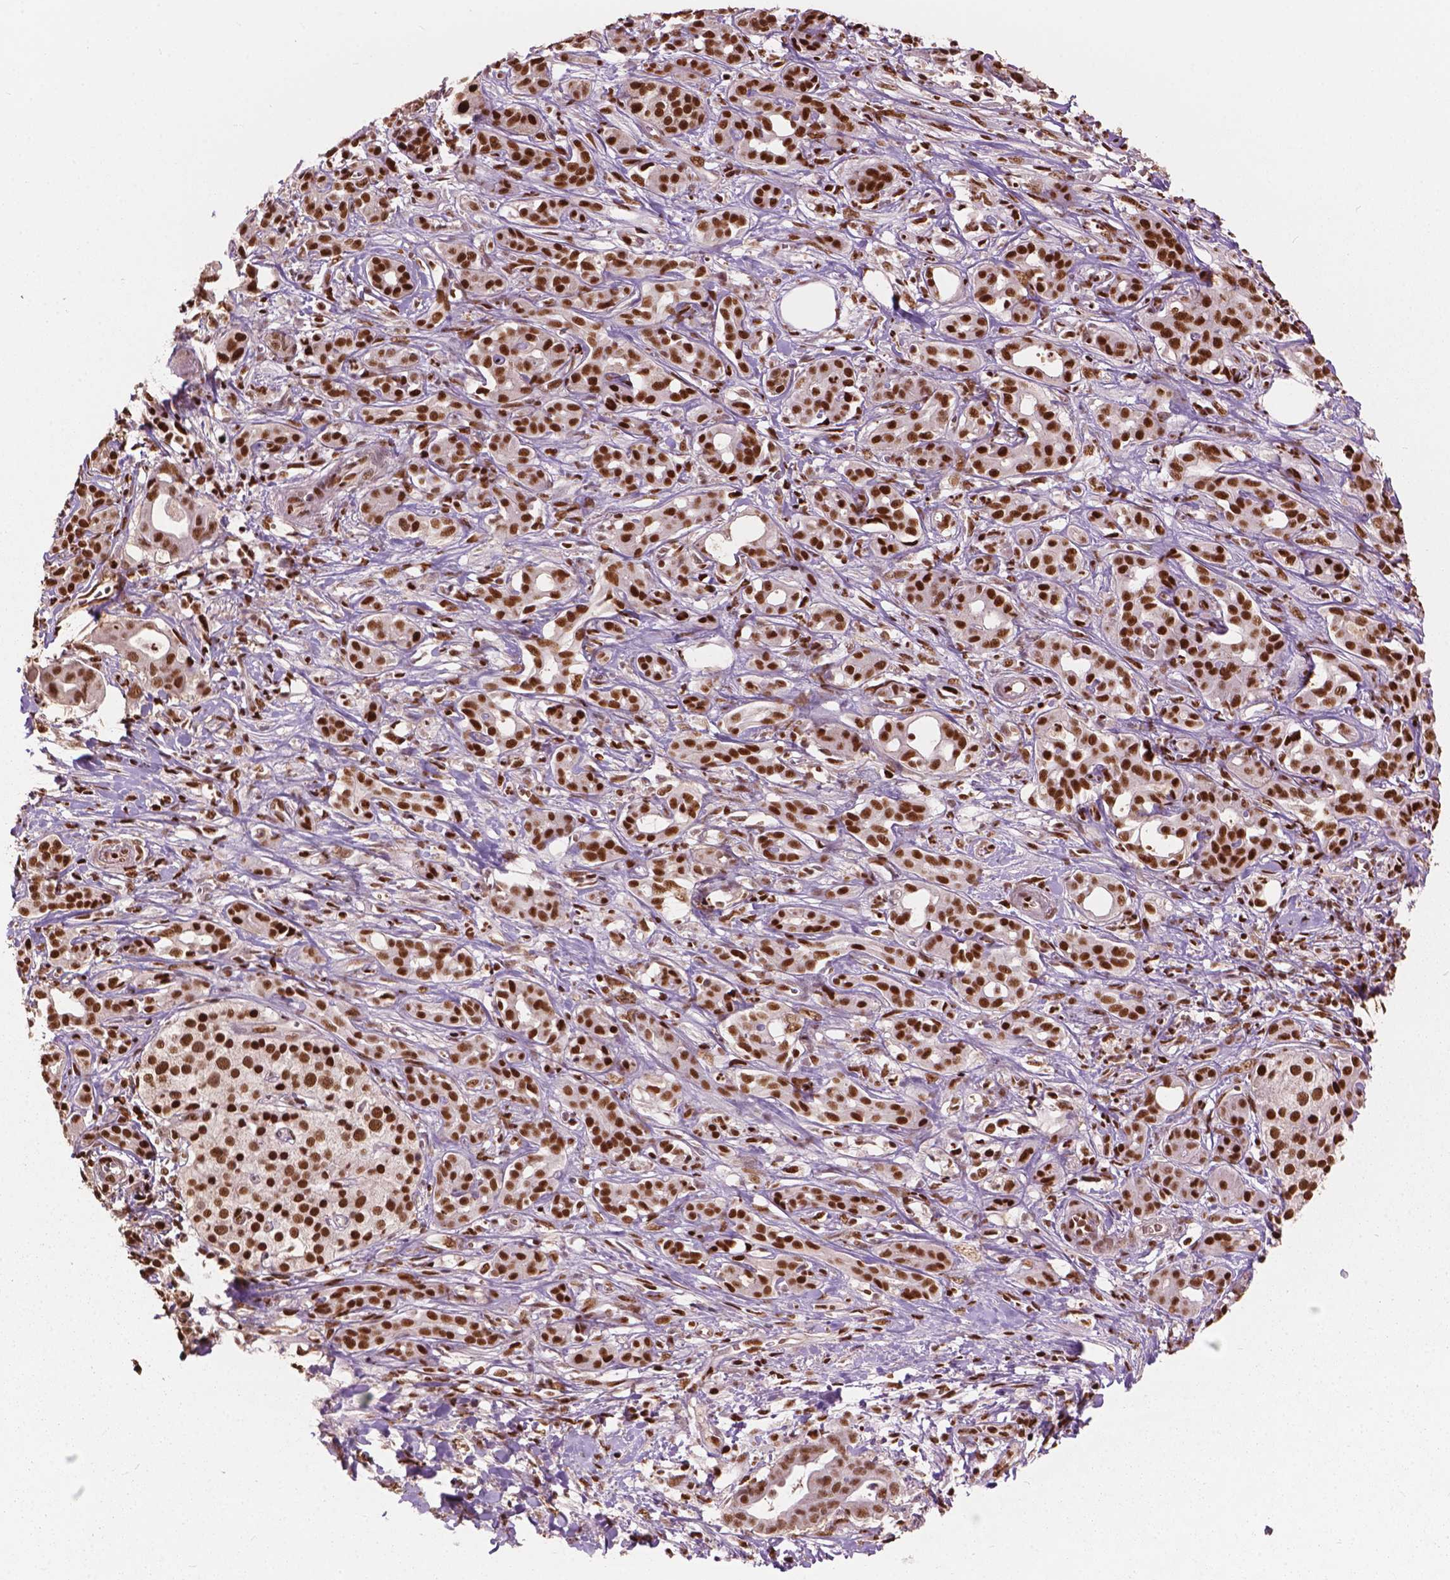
{"staining": {"intensity": "strong", "quantity": ">75%", "location": "nuclear"}, "tissue": "pancreatic cancer", "cell_type": "Tumor cells", "image_type": "cancer", "snomed": [{"axis": "morphology", "description": "Adenocarcinoma, NOS"}, {"axis": "topography", "description": "Pancreas"}], "caption": "Adenocarcinoma (pancreatic) was stained to show a protein in brown. There is high levels of strong nuclear positivity in approximately >75% of tumor cells. The staining was performed using DAB to visualize the protein expression in brown, while the nuclei were stained in blue with hematoxylin (Magnification: 20x).", "gene": "ANP32B", "patient": {"sex": "male", "age": 61}}